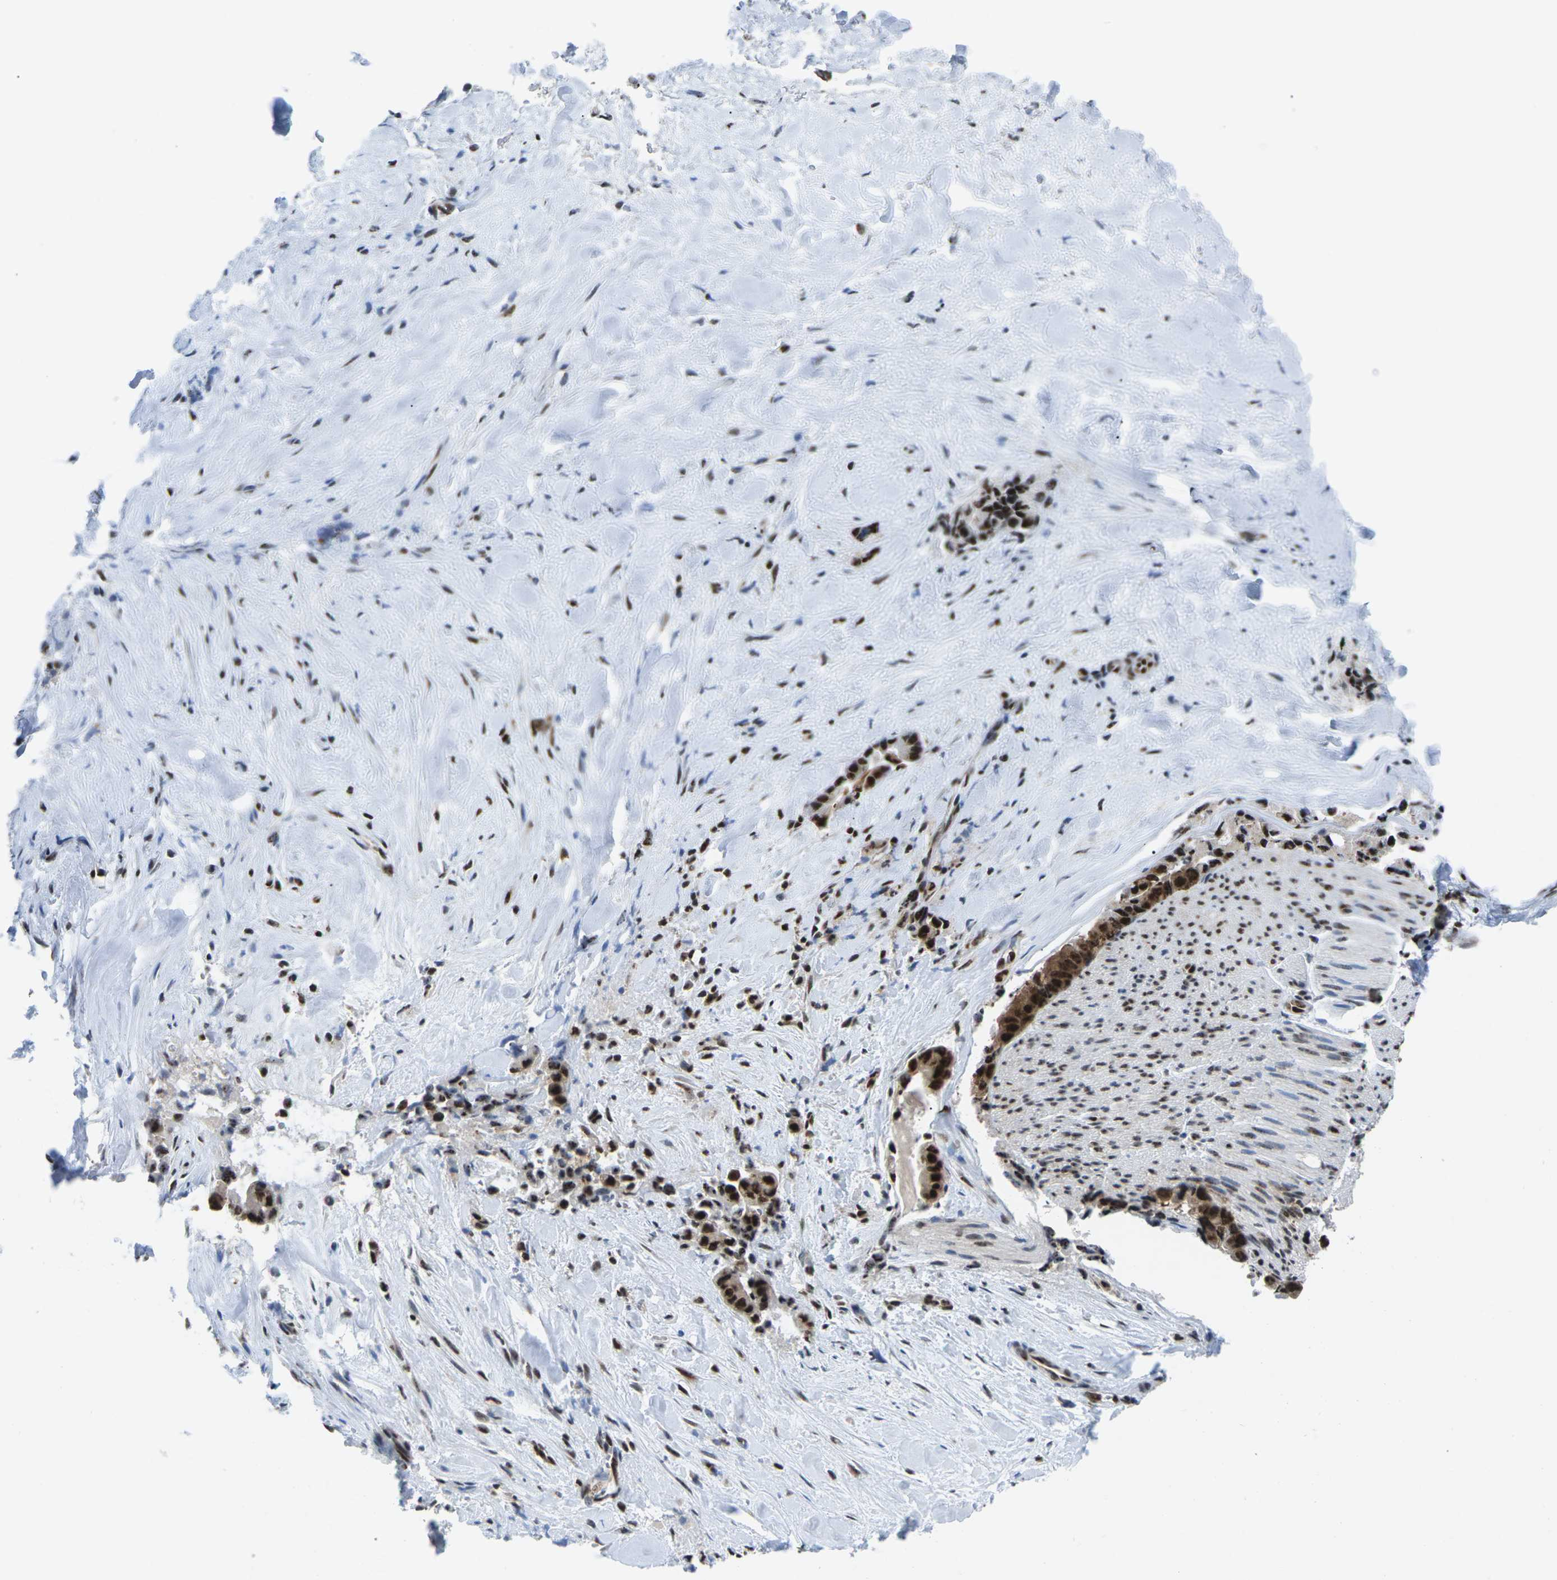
{"staining": {"intensity": "moderate", "quantity": ">75%", "location": "cytoplasmic/membranous,nuclear"}, "tissue": "liver cancer", "cell_type": "Tumor cells", "image_type": "cancer", "snomed": [{"axis": "morphology", "description": "Cholangiocarcinoma"}, {"axis": "topography", "description": "Liver"}], "caption": "Immunohistochemistry (IHC) (DAB) staining of human liver cancer demonstrates moderate cytoplasmic/membranous and nuclear protein staining in about >75% of tumor cells.", "gene": "MAGOH", "patient": {"sex": "female", "age": 55}}